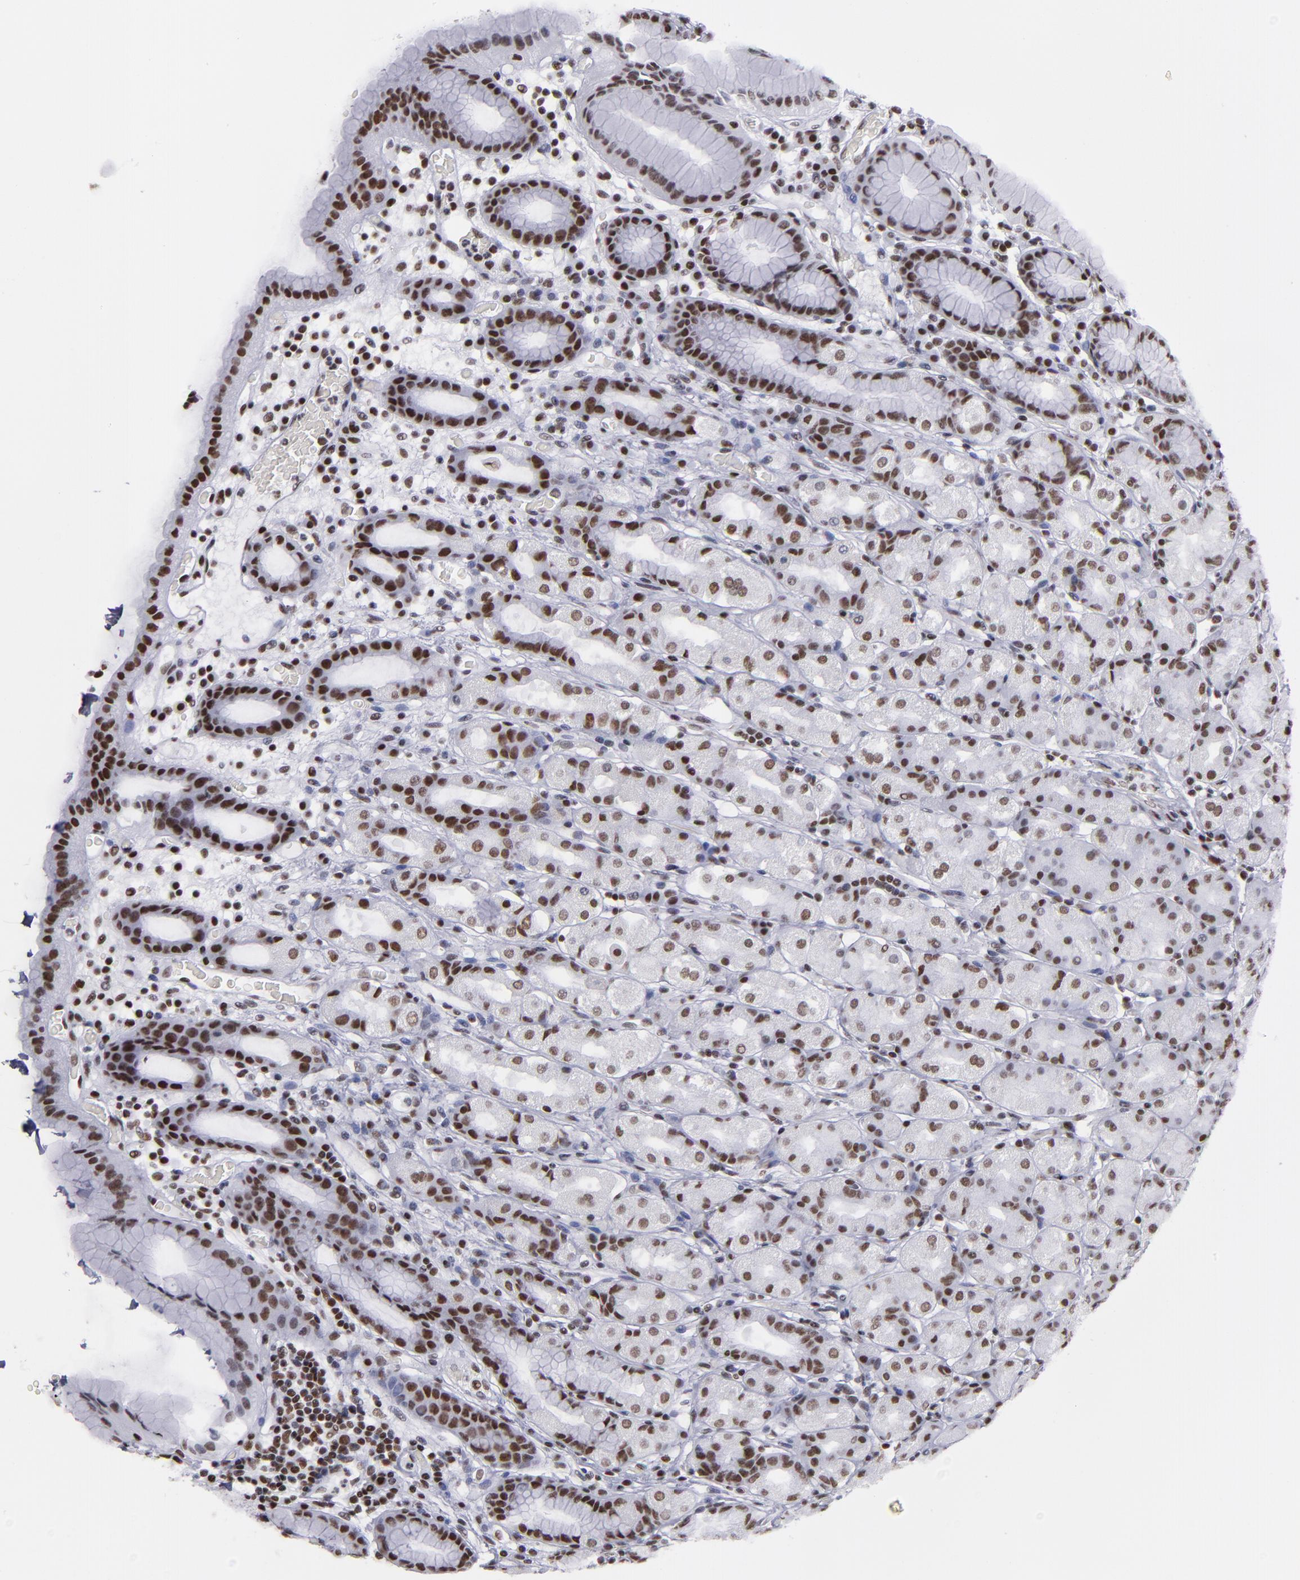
{"staining": {"intensity": "strong", "quantity": ">75%", "location": "nuclear"}, "tissue": "stomach", "cell_type": "Glandular cells", "image_type": "normal", "snomed": [{"axis": "morphology", "description": "Normal tissue, NOS"}, {"axis": "topography", "description": "Stomach, upper"}], "caption": "IHC micrograph of benign stomach: human stomach stained using IHC reveals high levels of strong protein expression localized specifically in the nuclear of glandular cells, appearing as a nuclear brown color.", "gene": "TERF2", "patient": {"sex": "male", "age": 68}}